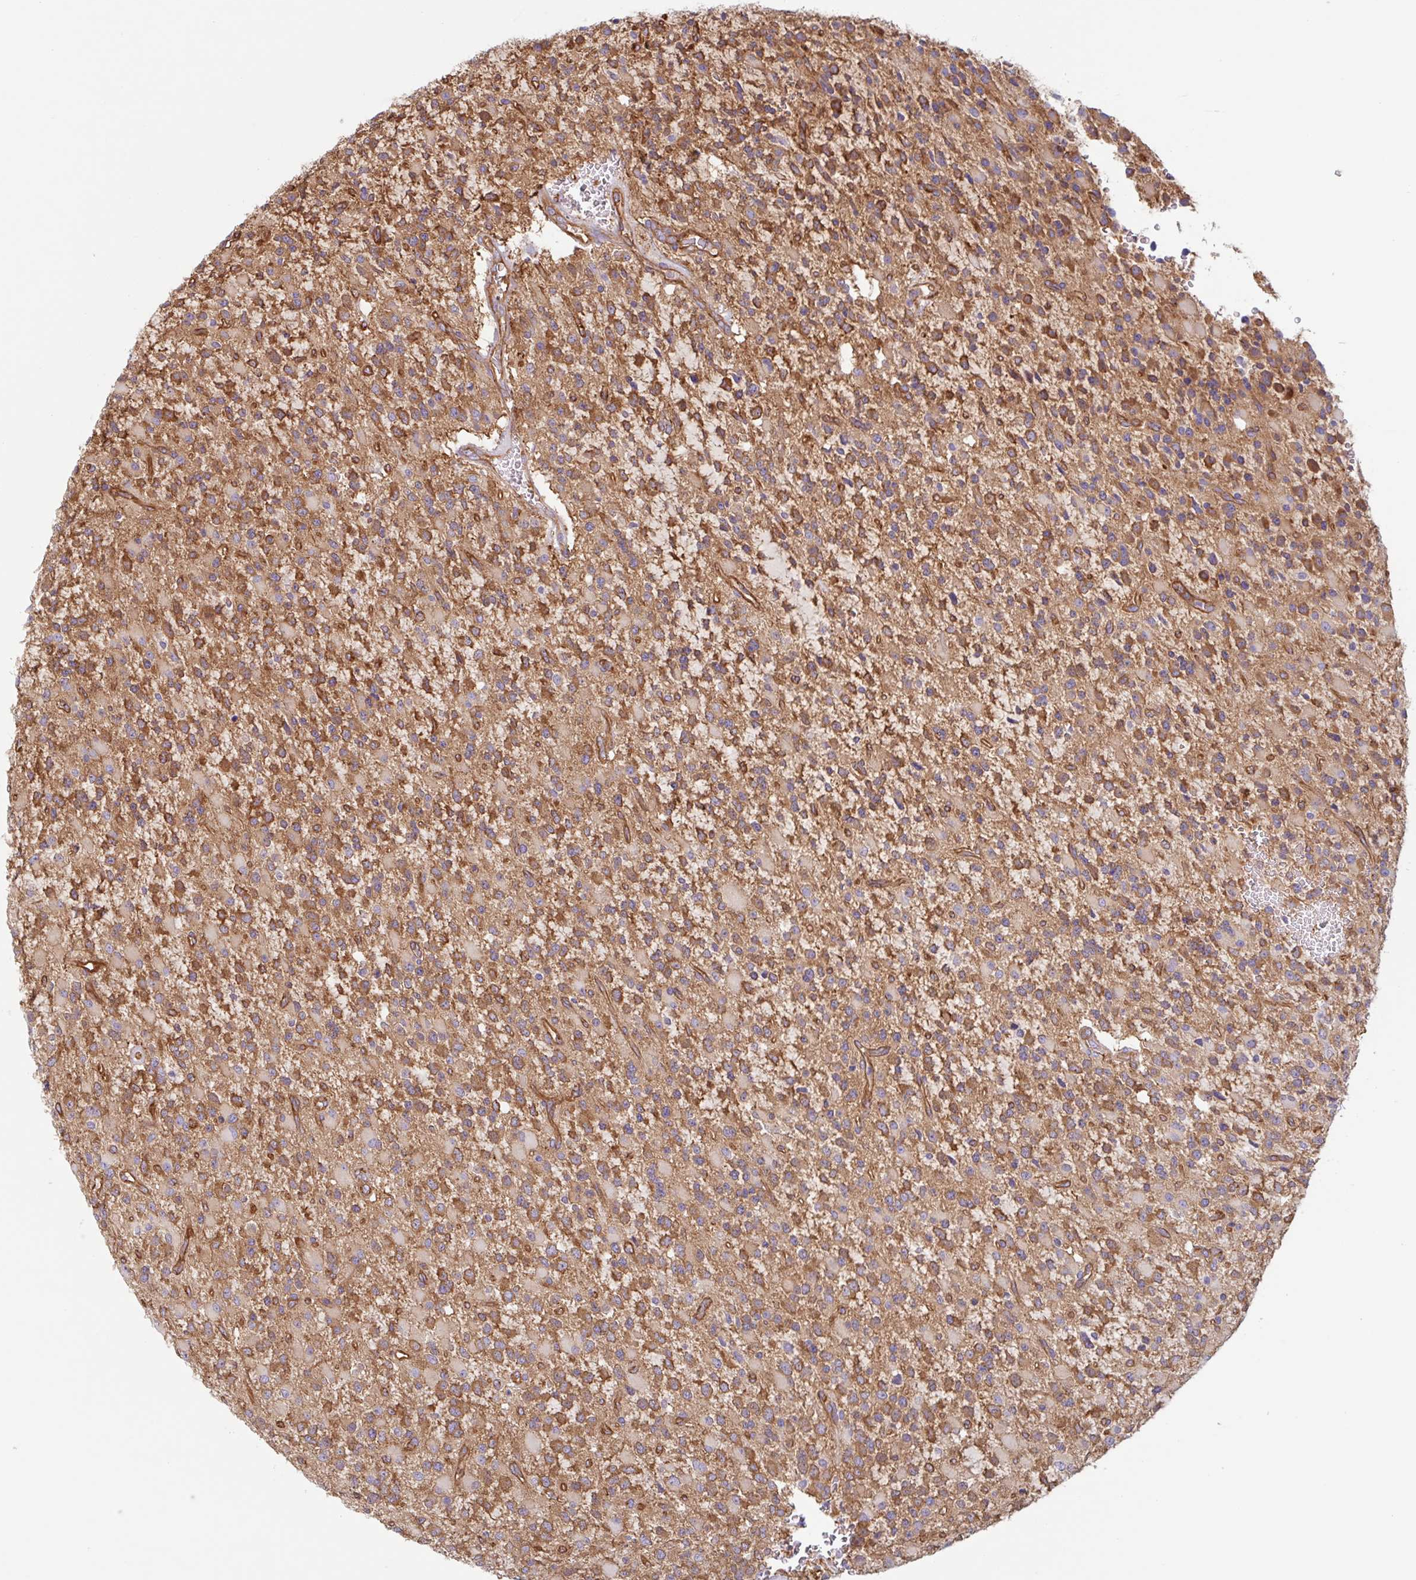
{"staining": {"intensity": "moderate", "quantity": ">75%", "location": "cytoplasmic/membranous"}, "tissue": "glioma", "cell_type": "Tumor cells", "image_type": "cancer", "snomed": [{"axis": "morphology", "description": "Glioma, malignant, High grade"}, {"axis": "topography", "description": "Brain"}], "caption": "Tumor cells exhibit medium levels of moderate cytoplasmic/membranous positivity in approximately >75% of cells in malignant high-grade glioma. (IHC, brightfield microscopy, high magnification).", "gene": "MYH10", "patient": {"sex": "male", "age": 34}}